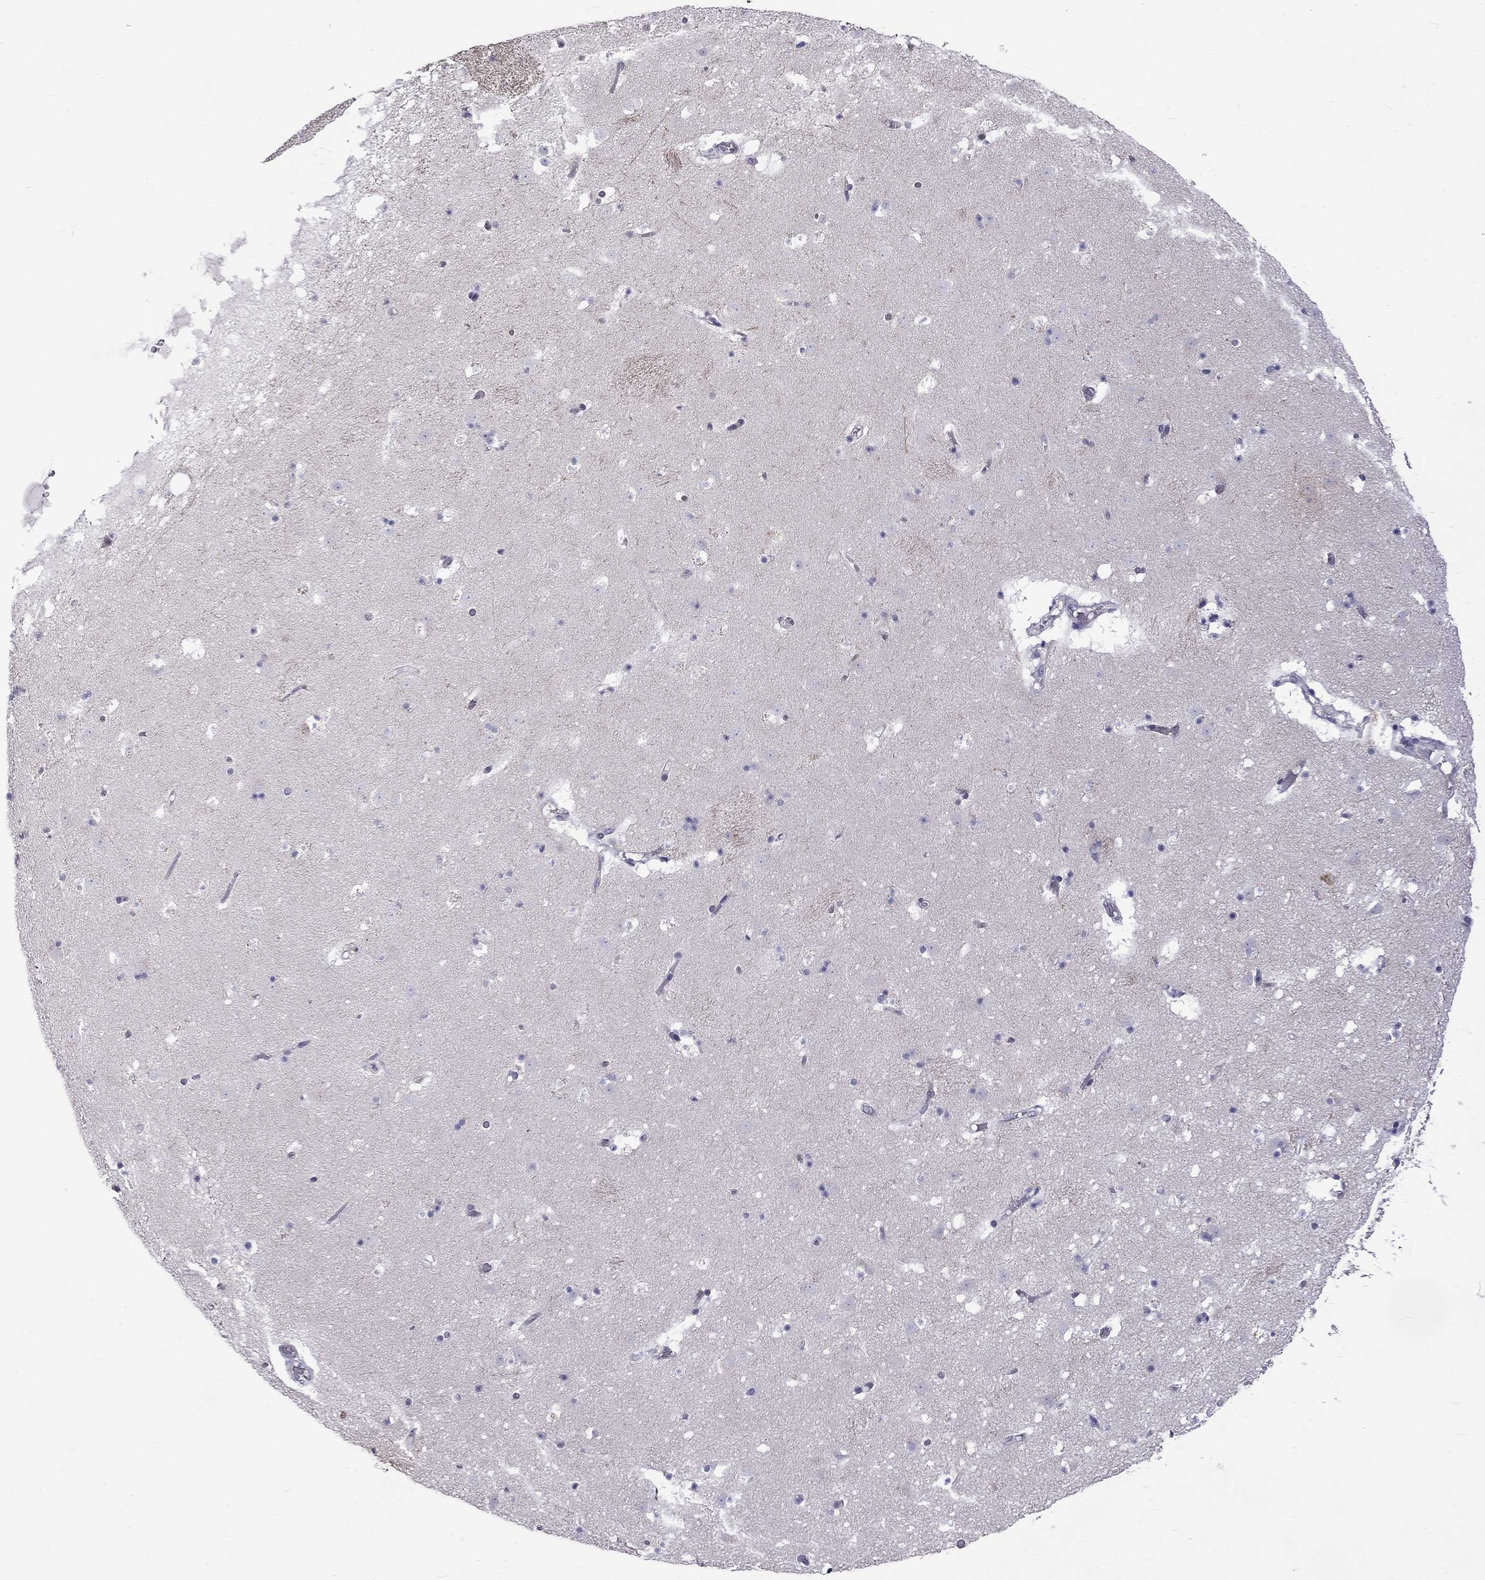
{"staining": {"intensity": "negative", "quantity": "none", "location": "none"}, "tissue": "caudate", "cell_type": "Glial cells", "image_type": "normal", "snomed": [{"axis": "morphology", "description": "Normal tissue, NOS"}, {"axis": "topography", "description": "Lateral ventricle wall"}], "caption": "DAB immunohistochemical staining of normal human caudate shows no significant expression in glial cells. (Brightfield microscopy of DAB immunohistochemistry at high magnification).", "gene": "RTL9", "patient": {"sex": "female", "age": 42}}